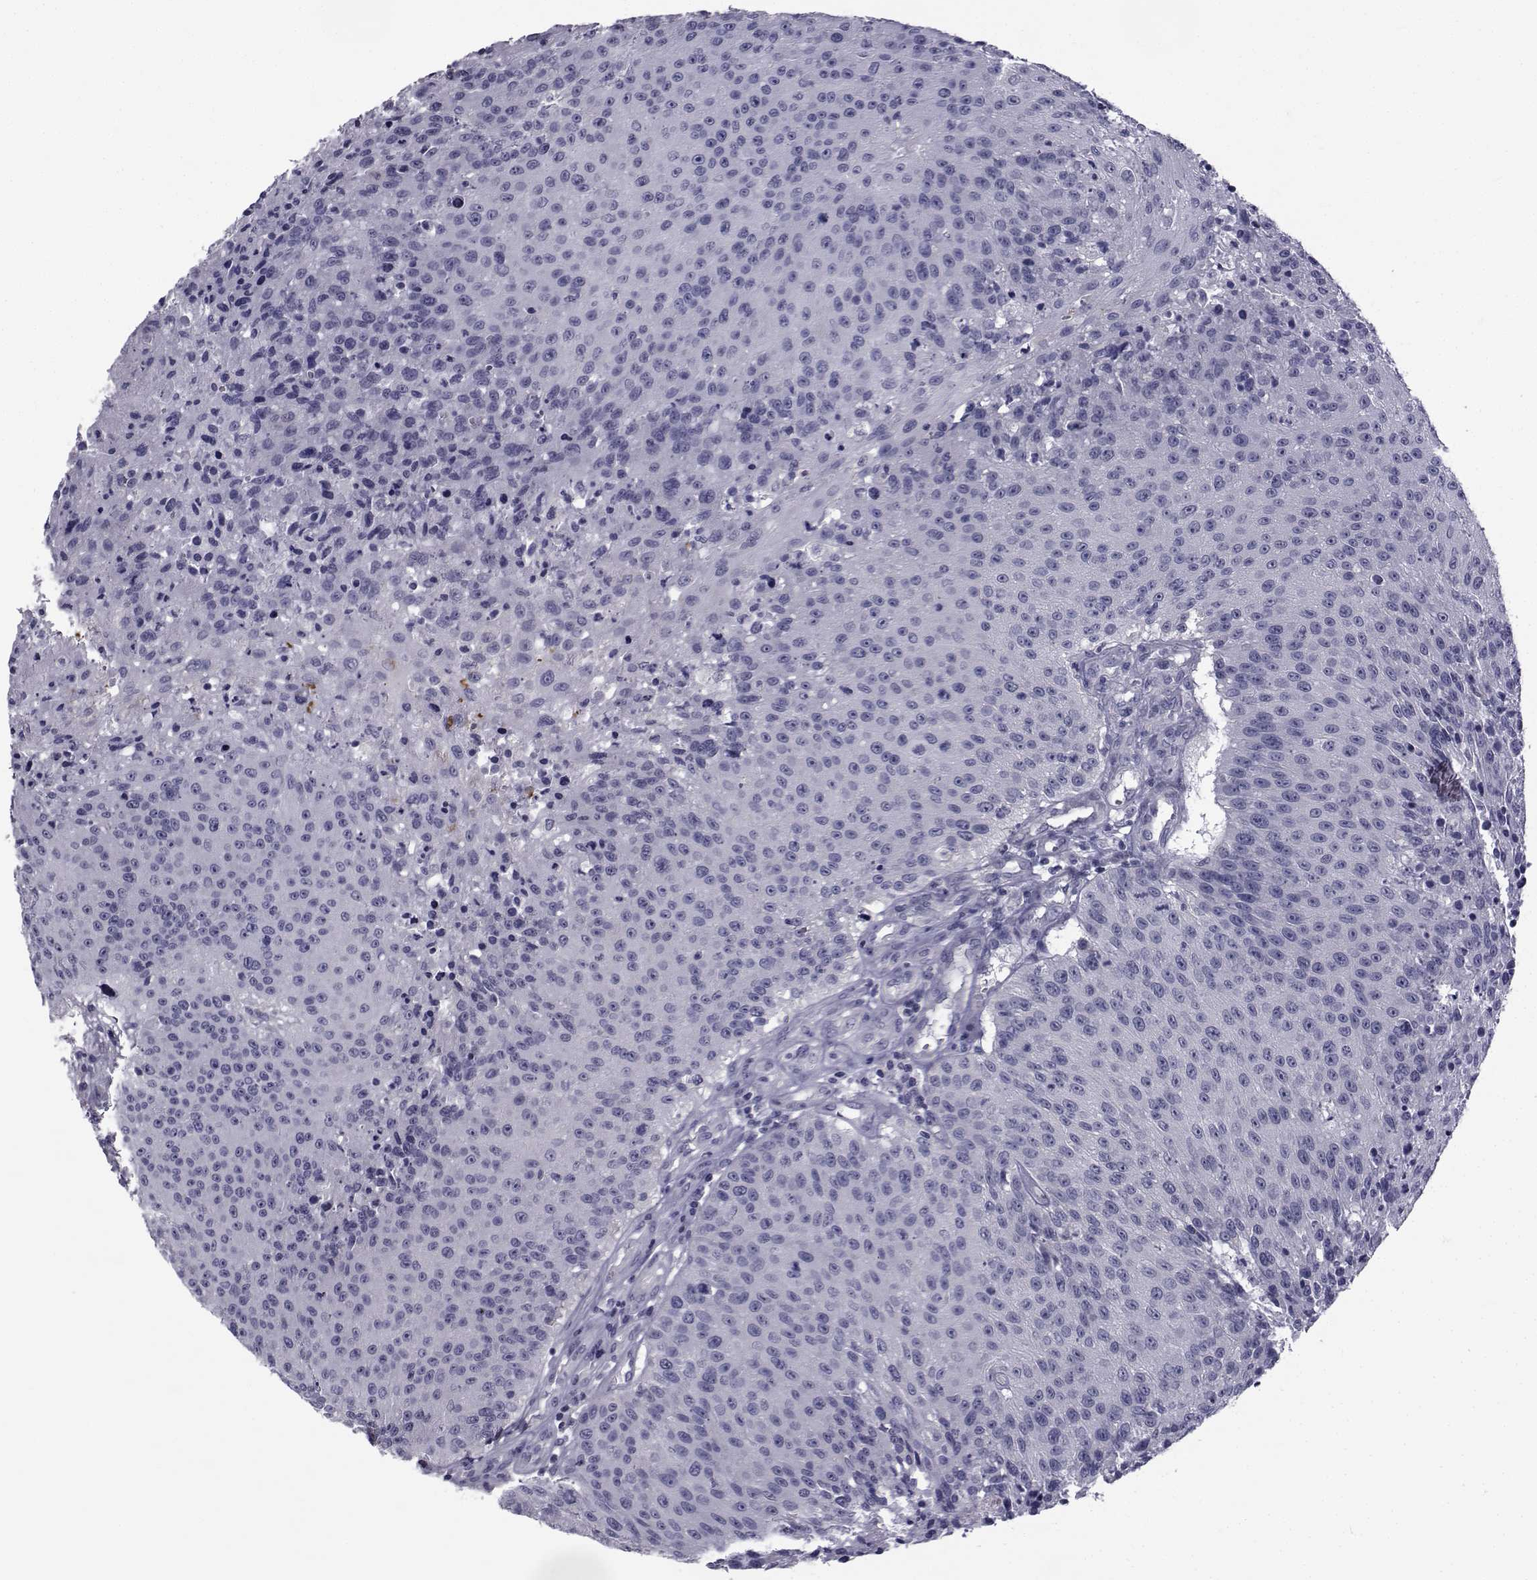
{"staining": {"intensity": "negative", "quantity": "none", "location": "none"}, "tissue": "urothelial cancer", "cell_type": "Tumor cells", "image_type": "cancer", "snomed": [{"axis": "morphology", "description": "Urothelial carcinoma, NOS"}, {"axis": "topography", "description": "Urinary bladder"}], "caption": "Tumor cells show no significant positivity in urothelial cancer.", "gene": "FDXR", "patient": {"sex": "male", "age": 55}}